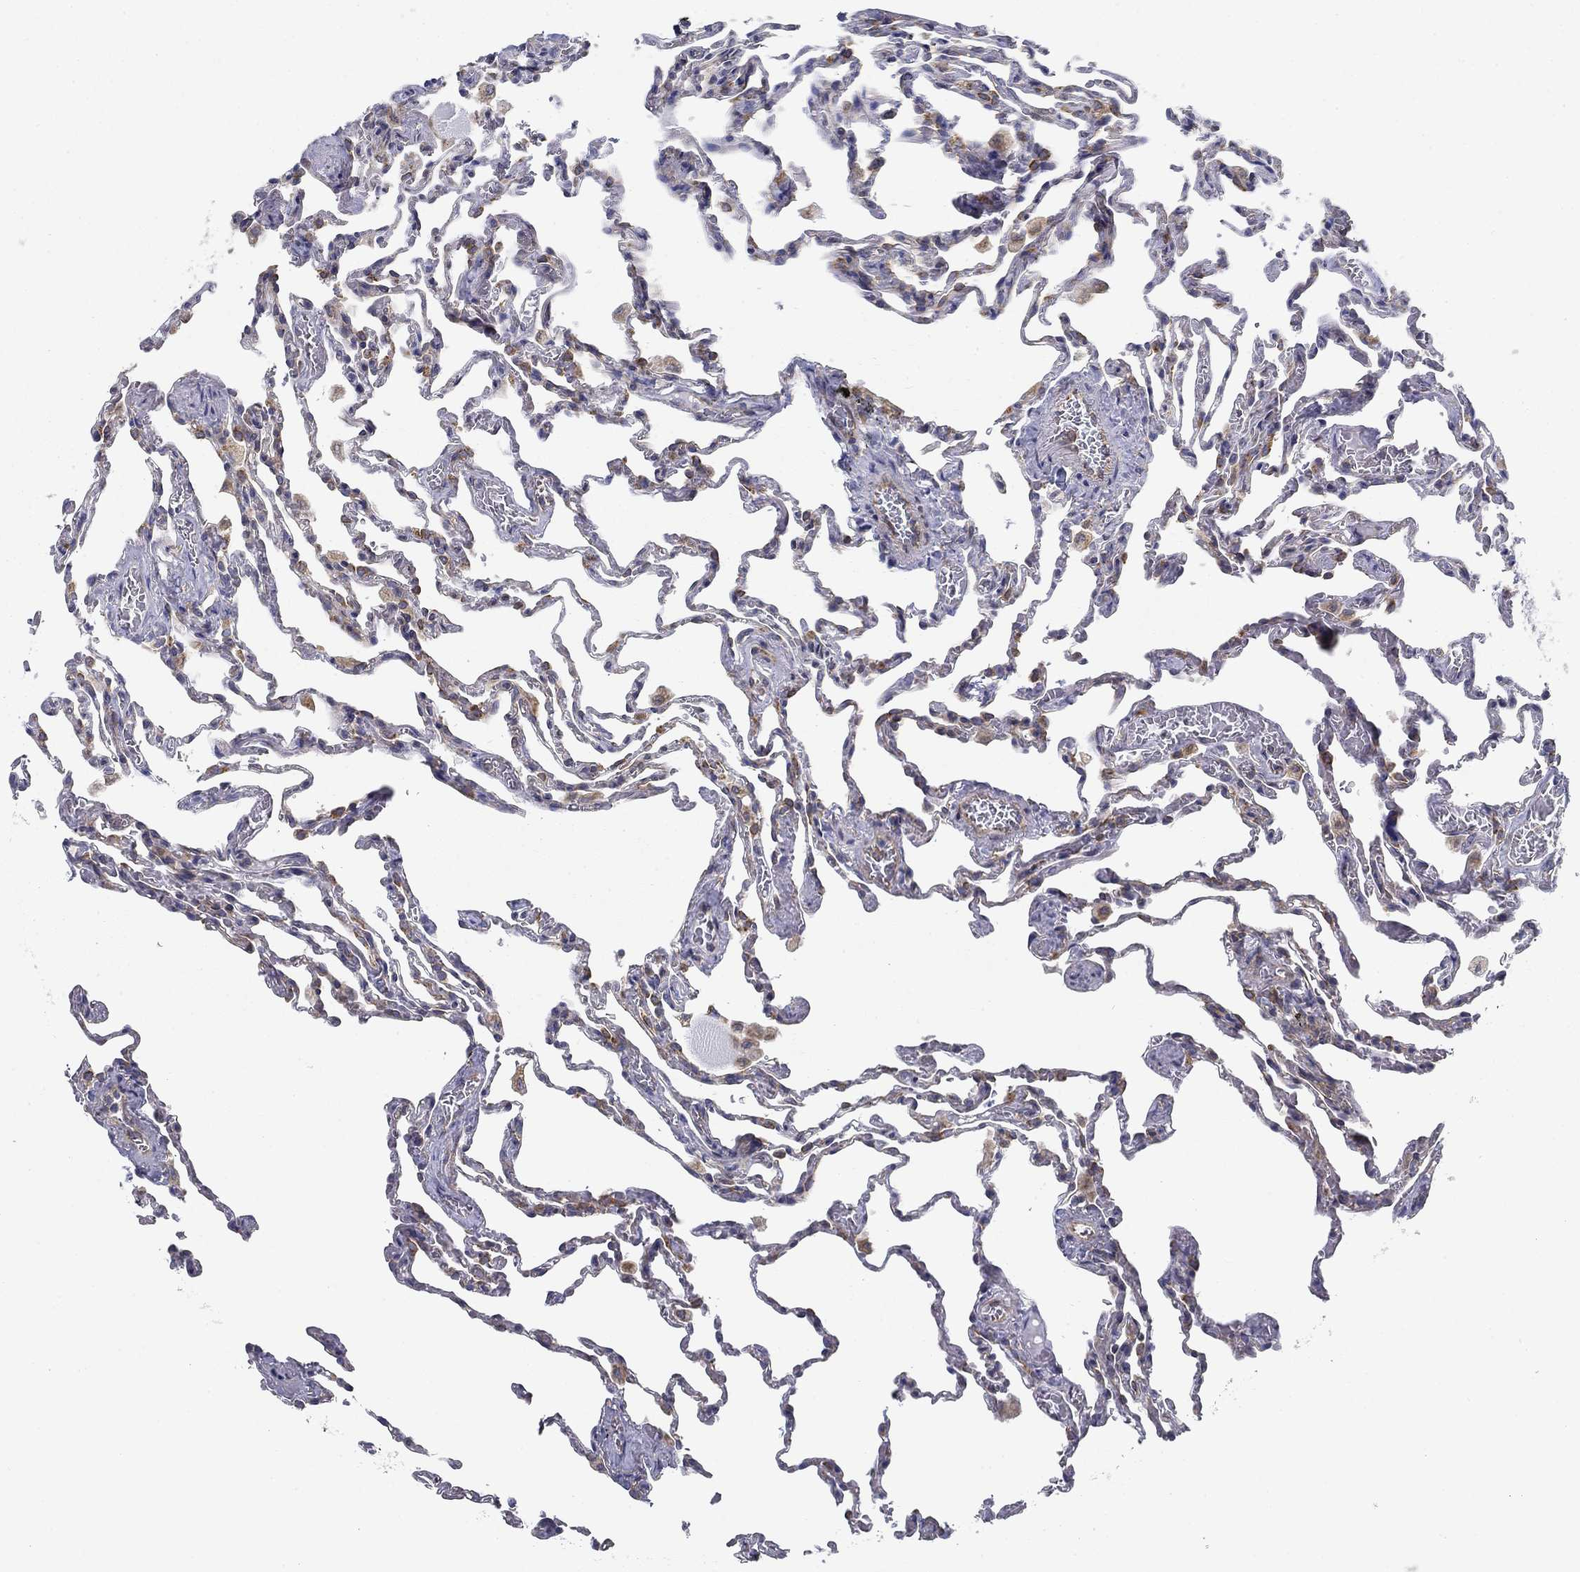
{"staining": {"intensity": "weak", "quantity": "25%-75%", "location": "cytoplasmic/membranous"}, "tissue": "lung", "cell_type": "Alveolar cells", "image_type": "normal", "snomed": [{"axis": "morphology", "description": "Normal tissue, NOS"}, {"axis": "topography", "description": "Lung"}], "caption": "Alveolar cells display low levels of weak cytoplasmic/membranous staining in approximately 25%-75% of cells in benign lung.", "gene": "FXR1", "patient": {"sex": "female", "age": 43}}